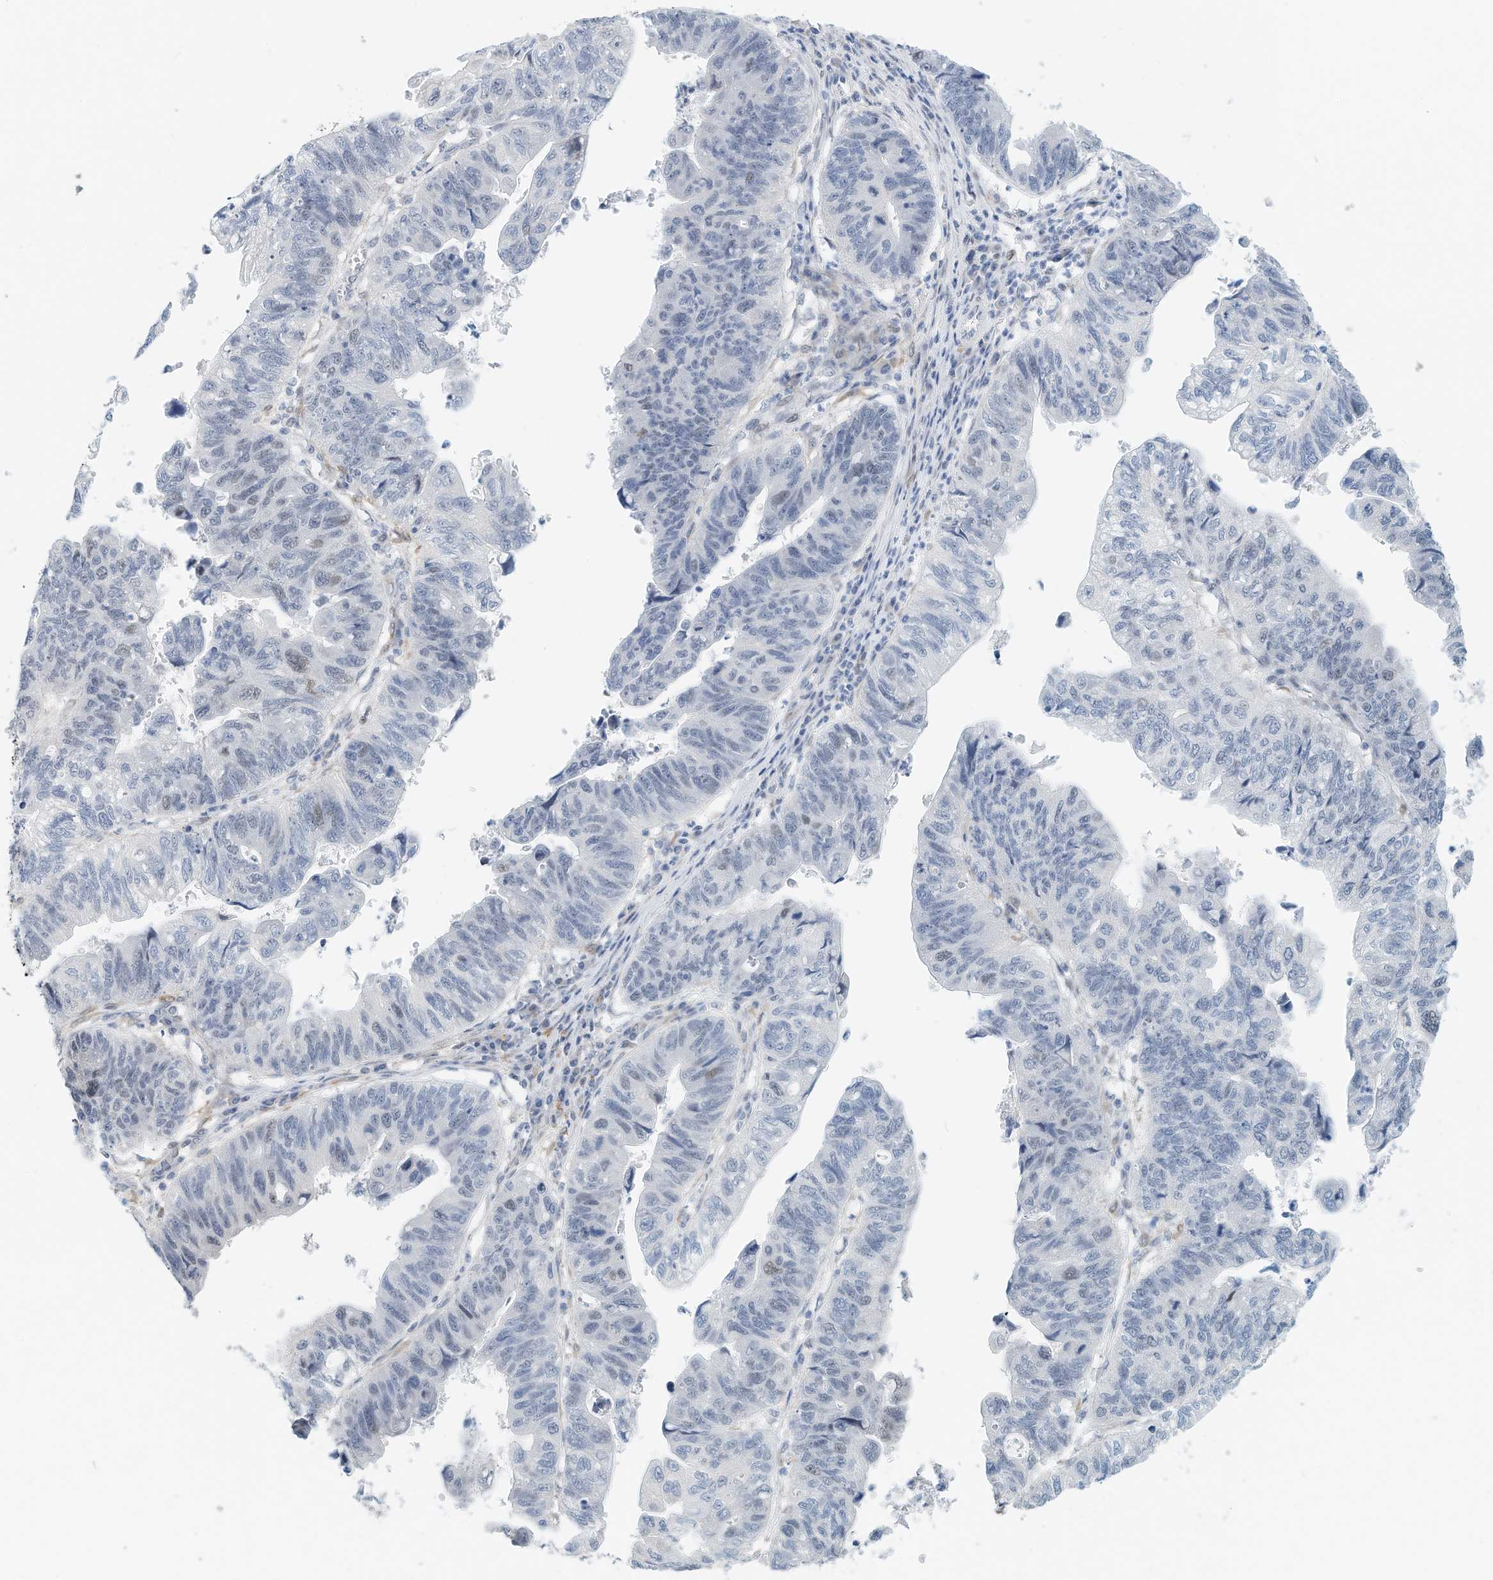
{"staining": {"intensity": "negative", "quantity": "none", "location": "none"}, "tissue": "stomach cancer", "cell_type": "Tumor cells", "image_type": "cancer", "snomed": [{"axis": "morphology", "description": "Adenocarcinoma, NOS"}, {"axis": "topography", "description": "Stomach"}], "caption": "Stomach adenocarcinoma was stained to show a protein in brown. There is no significant positivity in tumor cells.", "gene": "ARHGAP28", "patient": {"sex": "male", "age": 59}}